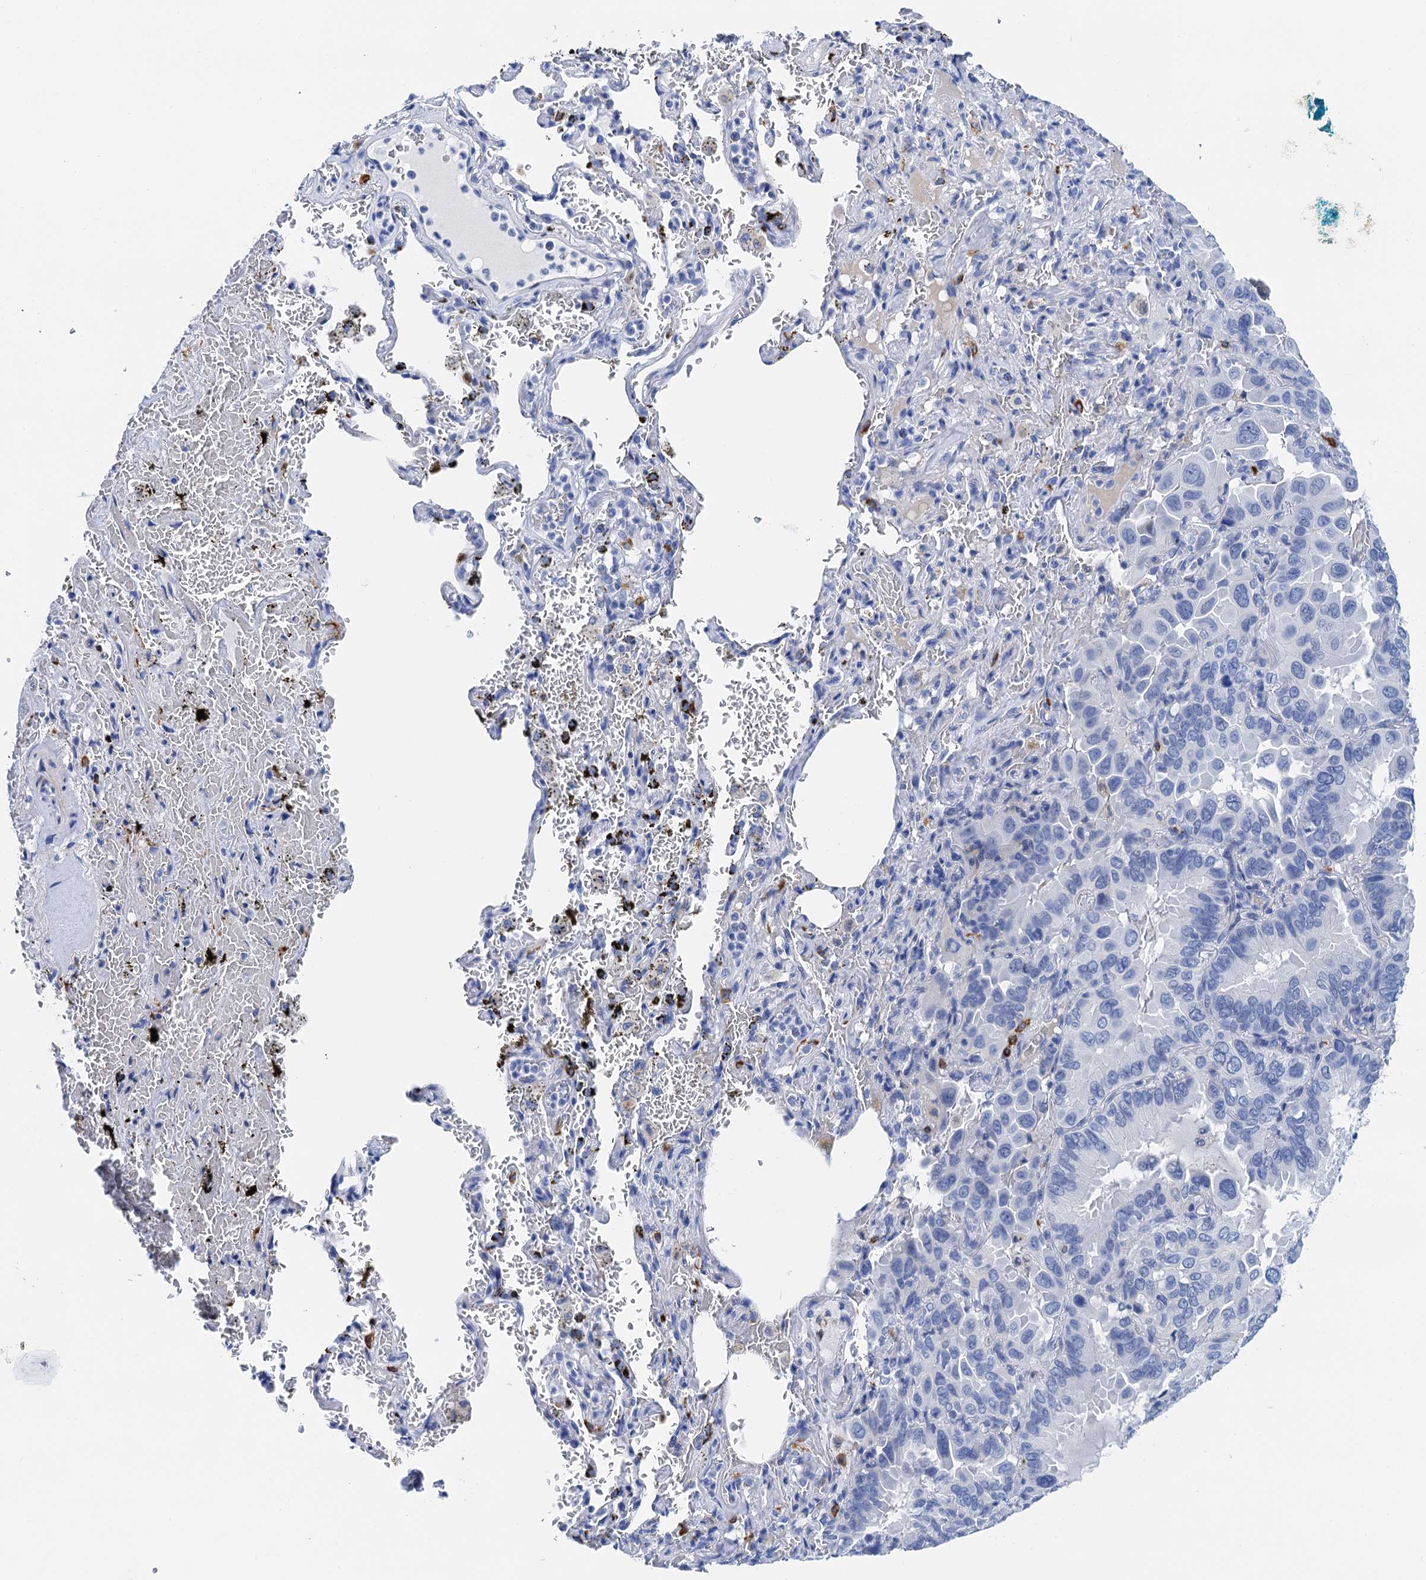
{"staining": {"intensity": "negative", "quantity": "none", "location": "none"}, "tissue": "lung cancer", "cell_type": "Tumor cells", "image_type": "cancer", "snomed": [{"axis": "morphology", "description": "Adenocarcinoma, NOS"}, {"axis": "topography", "description": "Lung"}], "caption": "IHC image of neoplastic tissue: adenocarcinoma (lung) stained with DAB (3,3'-diaminobenzidine) exhibits no significant protein positivity in tumor cells.", "gene": "NLRP10", "patient": {"sex": "male", "age": 64}}